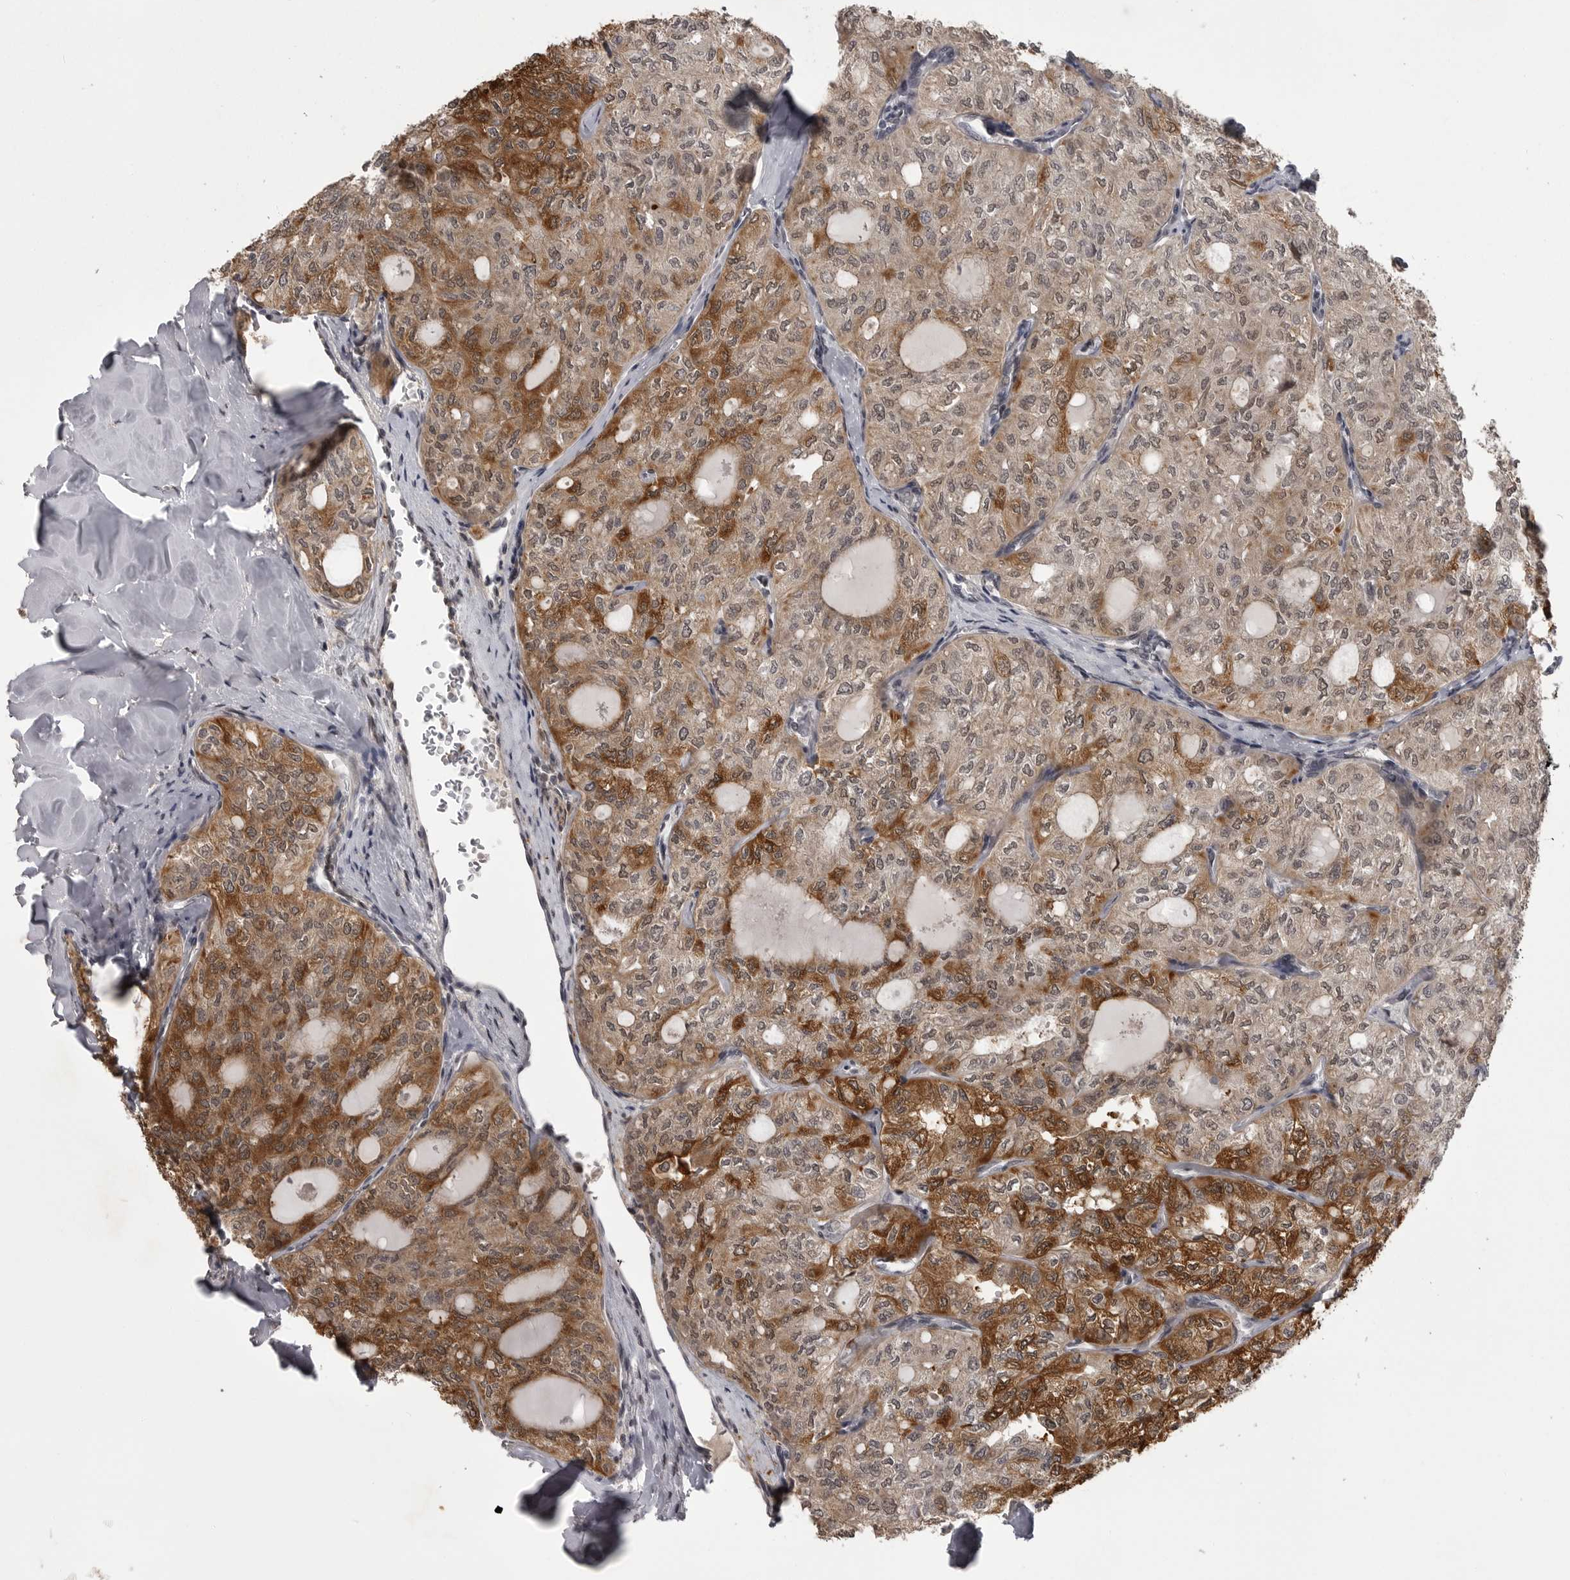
{"staining": {"intensity": "strong", "quantity": "25%-75%", "location": "cytoplasmic/membranous"}, "tissue": "thyroid cancer", "cell_type": "Tumor cells", "image_type": "cancer", "snomed": [{"axis": "morphology", "description": "Follicular adenoma carcinoma, NOS"}, {"axis": "topography", "description": "Thyroid gland"}], "caption": "A brown stain shows strong cytoplasmic/membranous positivity of a protein in thyroid cancer tumor cells.", "gene": "SNX16", "patient": {"sex": "male", "age": 75}}